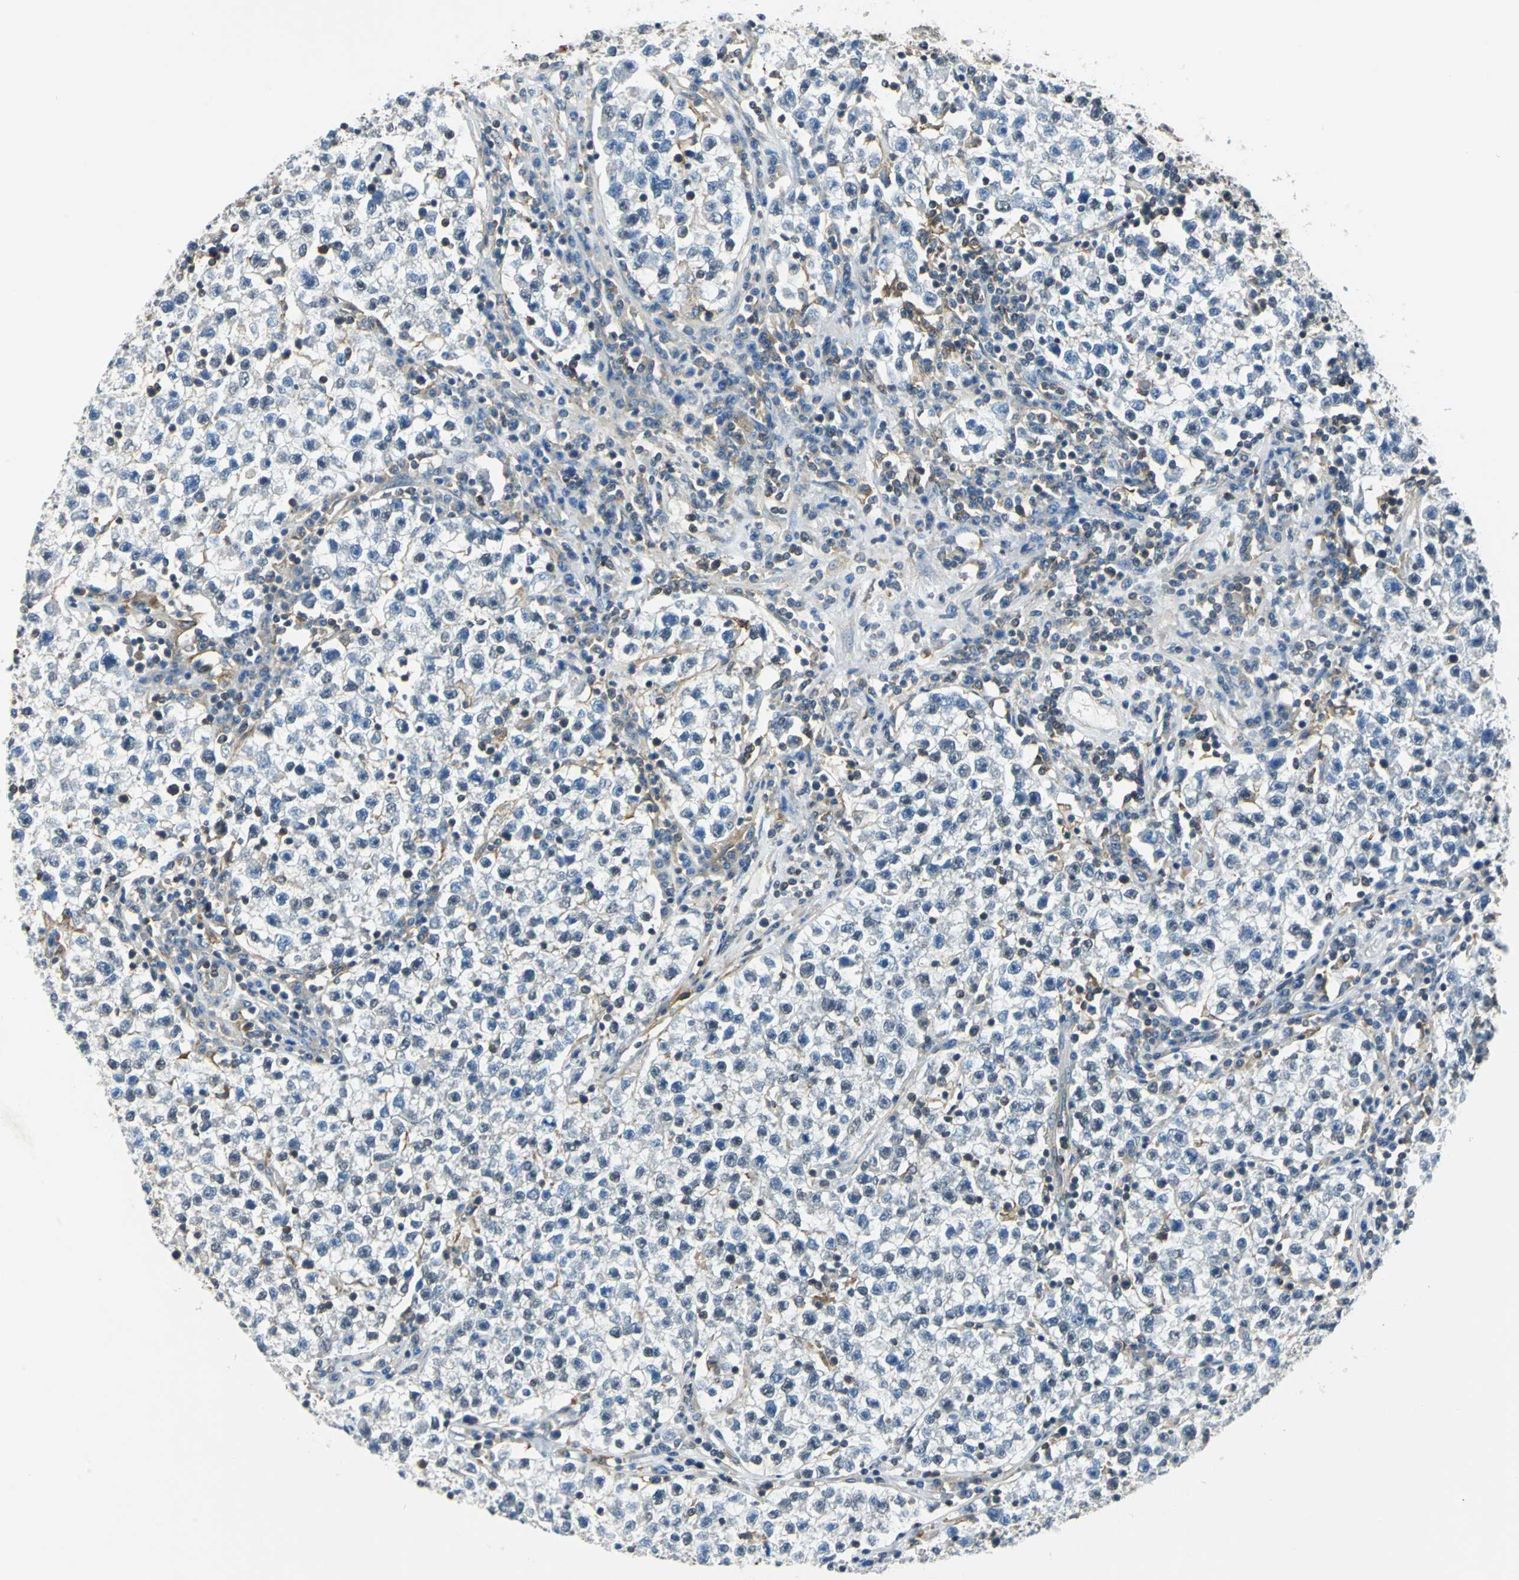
{"staining": {"intensity": "negative", "quantity": "none", "location": "none"}, "tissue": "testis cancer", "cell_type": "Tumor cells", "image_type": "cancer", "snomed": [{"axis": "morphology", "description": "Seminoma, NOS"}, {"axis": "topography", "description": "Testis"}], "caption": "Seminoma (testis) was stained to show a protein in brown. There is no significant positivity in tumor cells.", "gene": "ARPC3", "patient": {"sex": "male", "age": 22}}